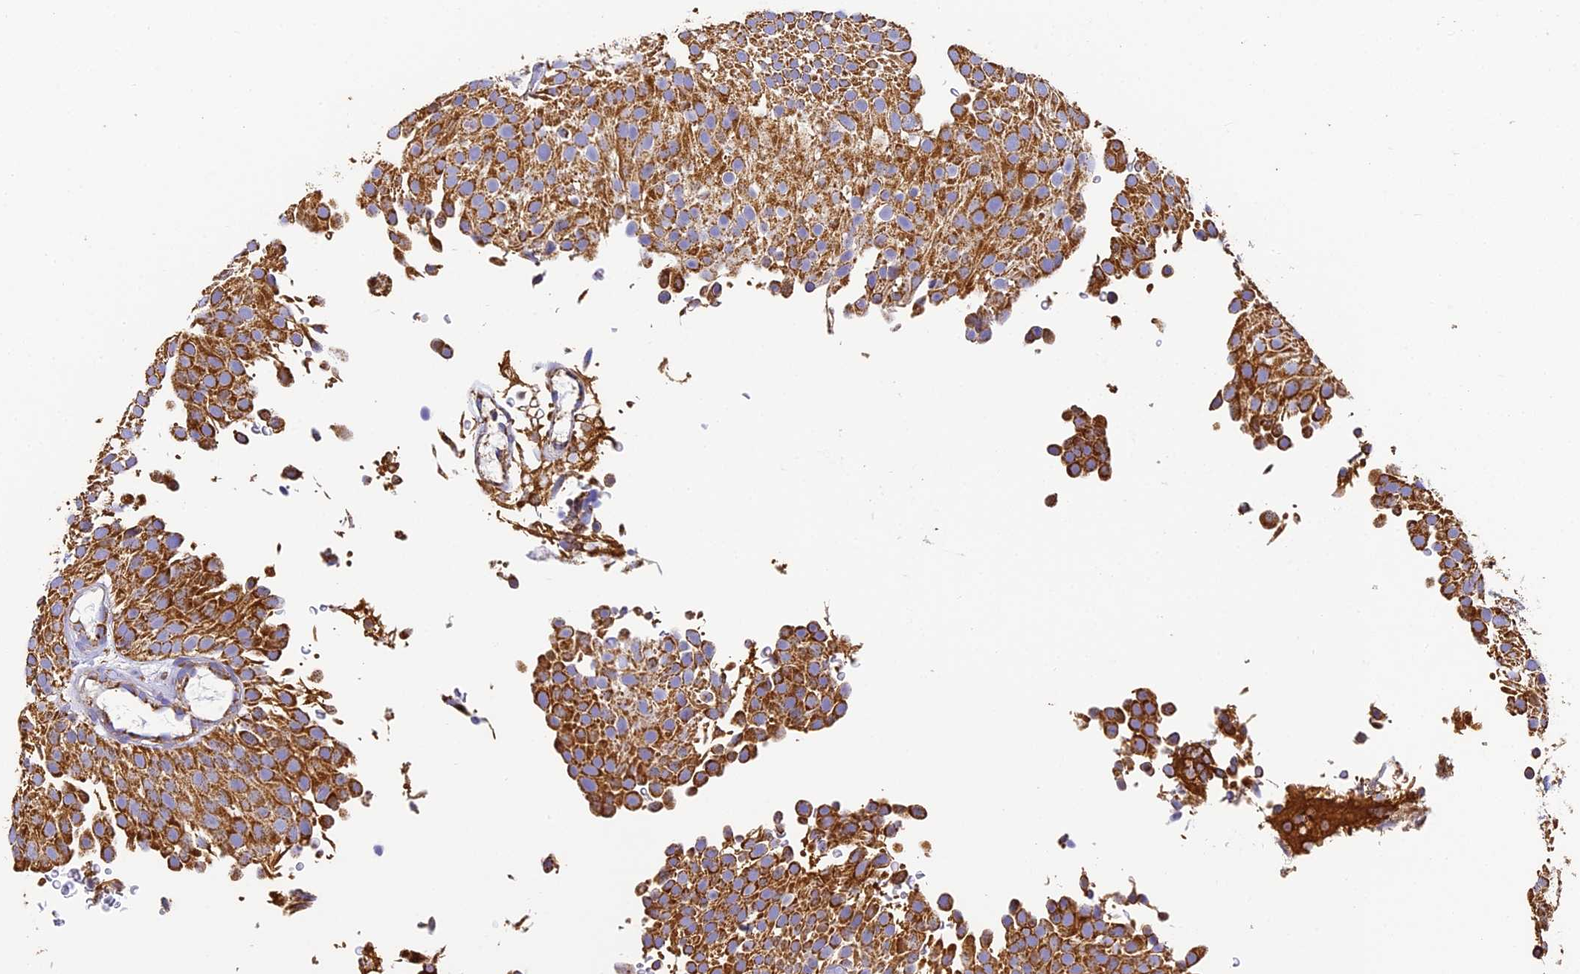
{"staining": {"intensity": "strong", "quantity": ">75%", "location": "cytoplasmic/membranous"}, "tissue": "urothelial cancer", "cell_type": "Tumor cells", "image_type": "cancer", "snomed": [{"axis": "morphology", "description": "Urothelial carcinoma, Low grade"}, {"axis": "topography", "description": "Urinary bladder"}], "caption": "This is an image of IHC staining of urothelial cancer, which shows strong positivity in the cytoplasmic/membranous of tumor cells.", "gene": "COX6C", "patient": {"sex": "male", "age": 78}}